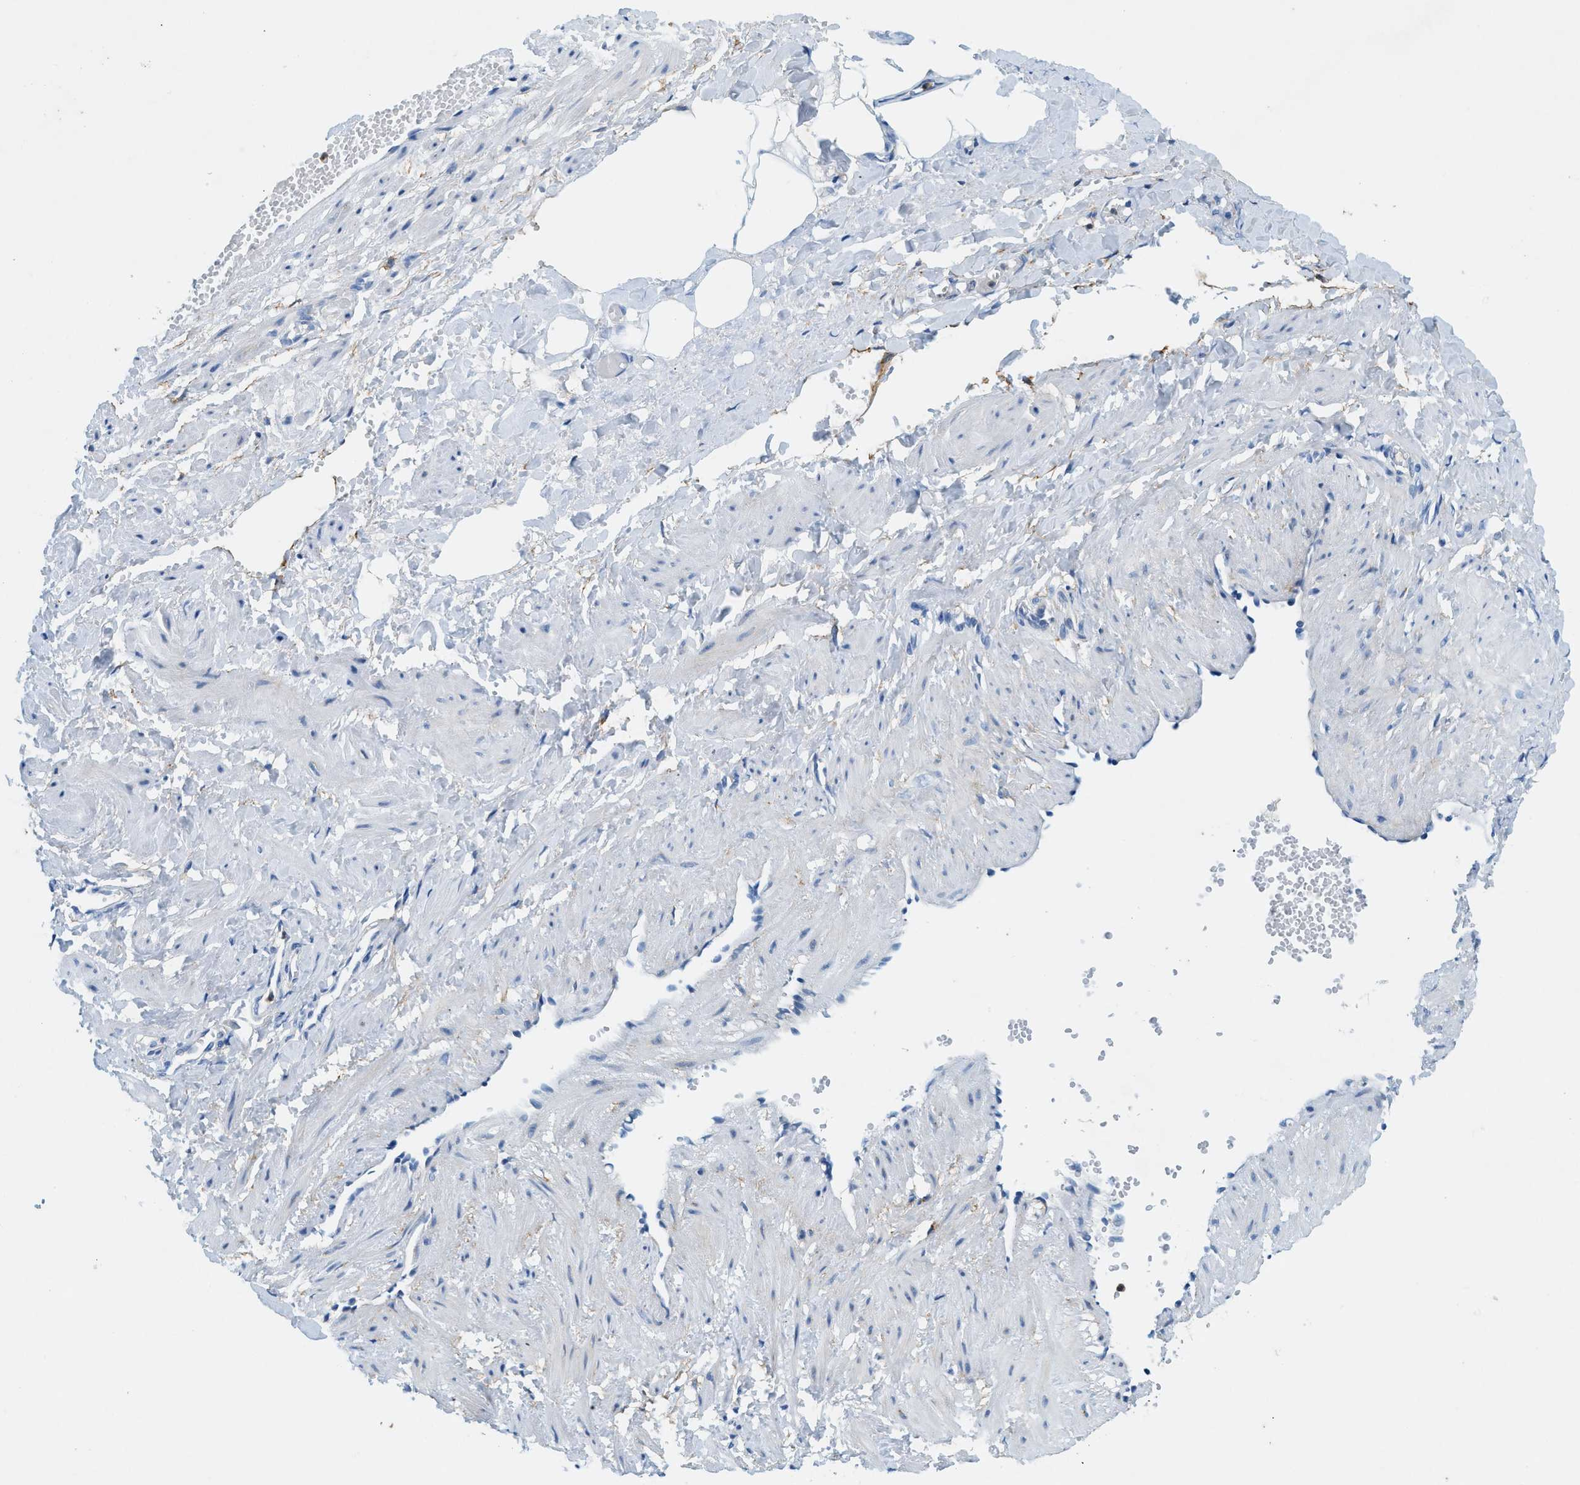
{"staining": {"intensity": "negative", "quantity": "none", "location": "none"}, "tissue": "adipose tissue", "cell_type": "Adipocytes", "image_type": "normal", "snomed": [{"axis": "morphology", "description": "Normal tissue, NOS"}, {"axis": "topography", "description": "Soft tissue"}, {"axis": "topography", "description": "Vascular tissue"}], "caption": "DAB (3,3'-diaminobenzidine) immunohistochemical staining of normal adipose tissue exhibits no significant expression in adipocytes.", "gene": "ZDHHC13", "patient": {"sex": "female", "age": 35}}